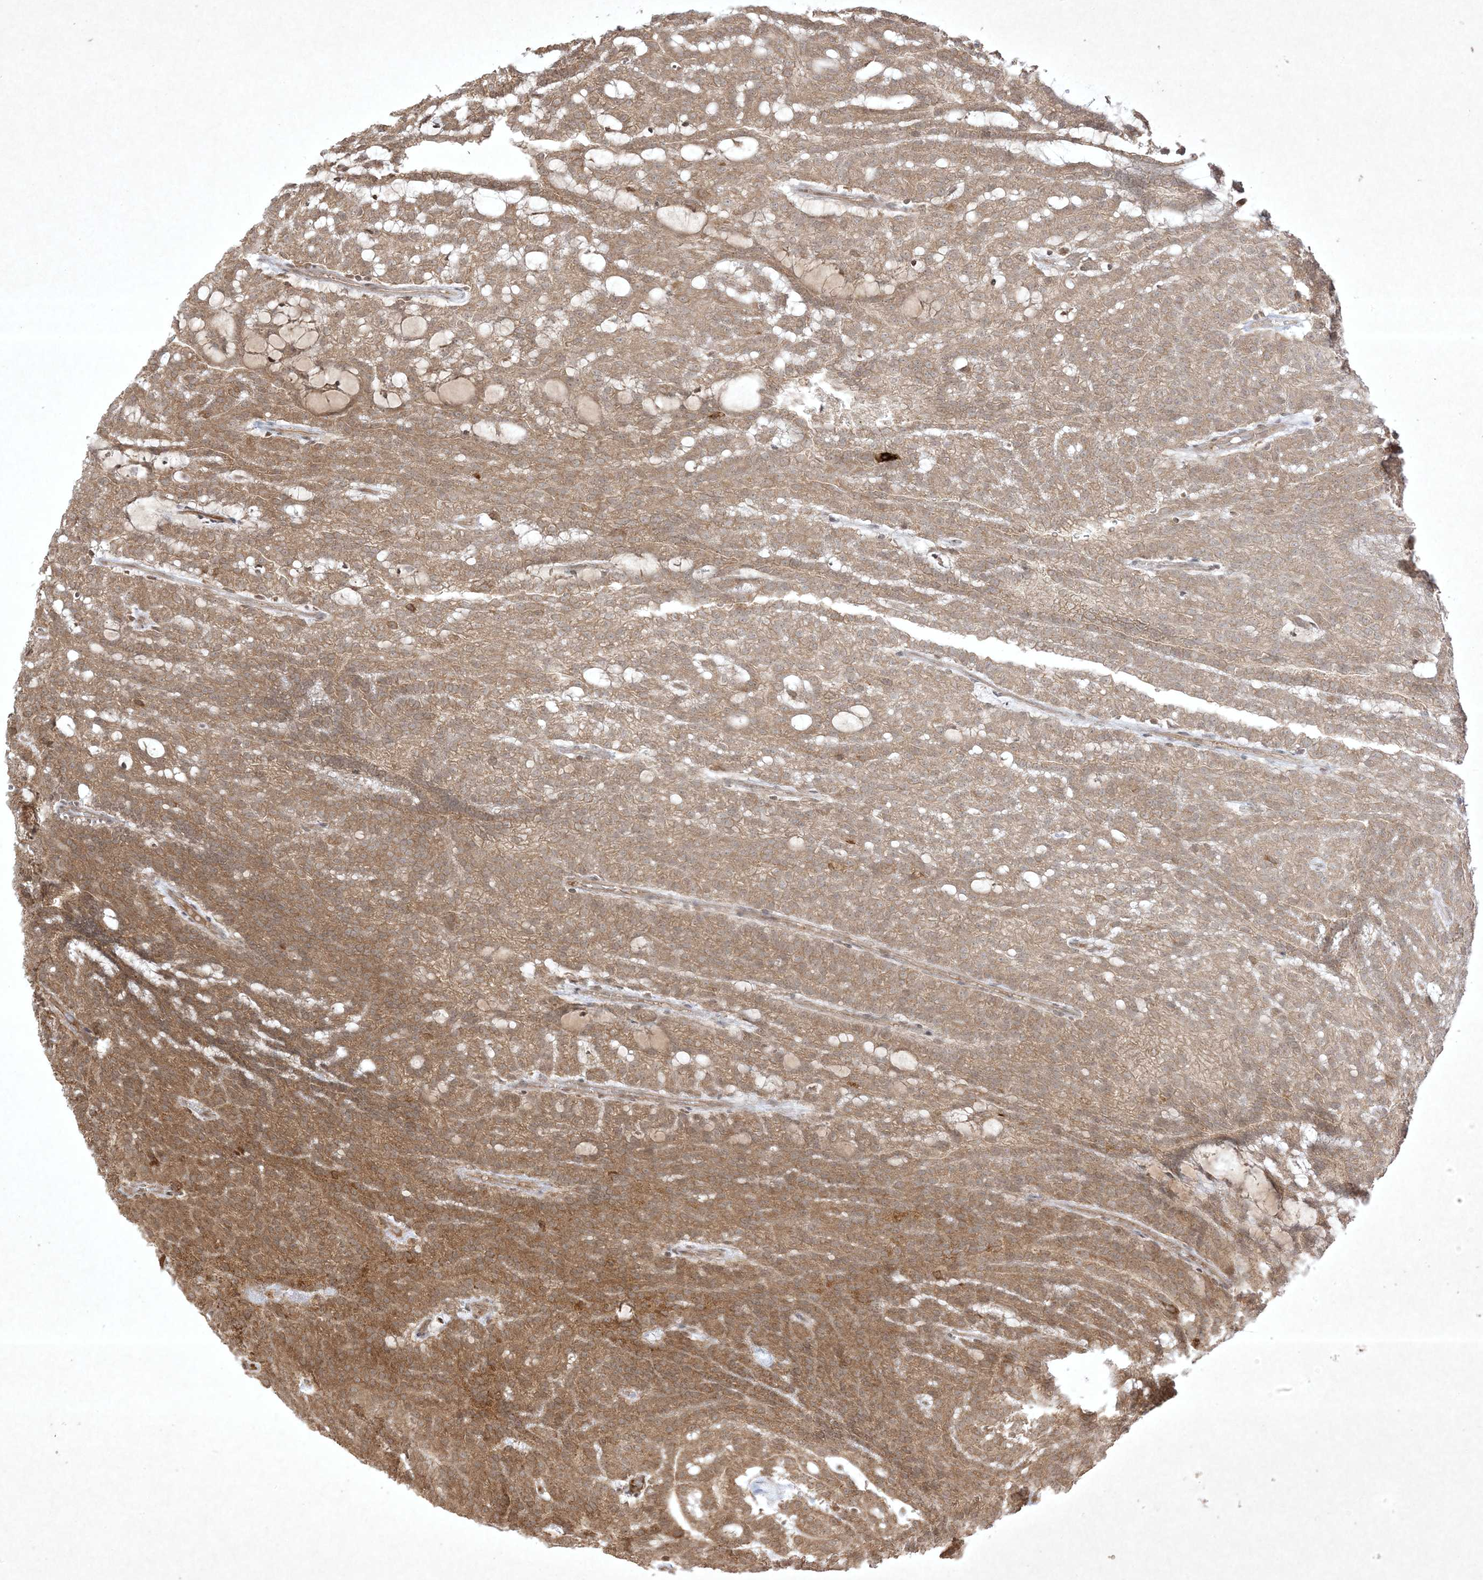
{"staining": {"intensity": "moderate", "quantity": ">75%", "location": "cytoplasmic/membranous"}, "tissue": "renal cancer", "cell_type": "Tumor cells", "image_type": "cancer", "snomed": [{"axis": "morphology", "description": "Adenocarcinoma, NOS"}, {"axis": "topography", "description": "Kidney"}], "caption": "Protein analysis of adenocarcinoma (renal) tissue demonstrates moderate cytoplasmic/membranous expression in approximately >75% of tumor cells.", "gene": "PTK6", "patient": {"sex": "male", "age": 63}}